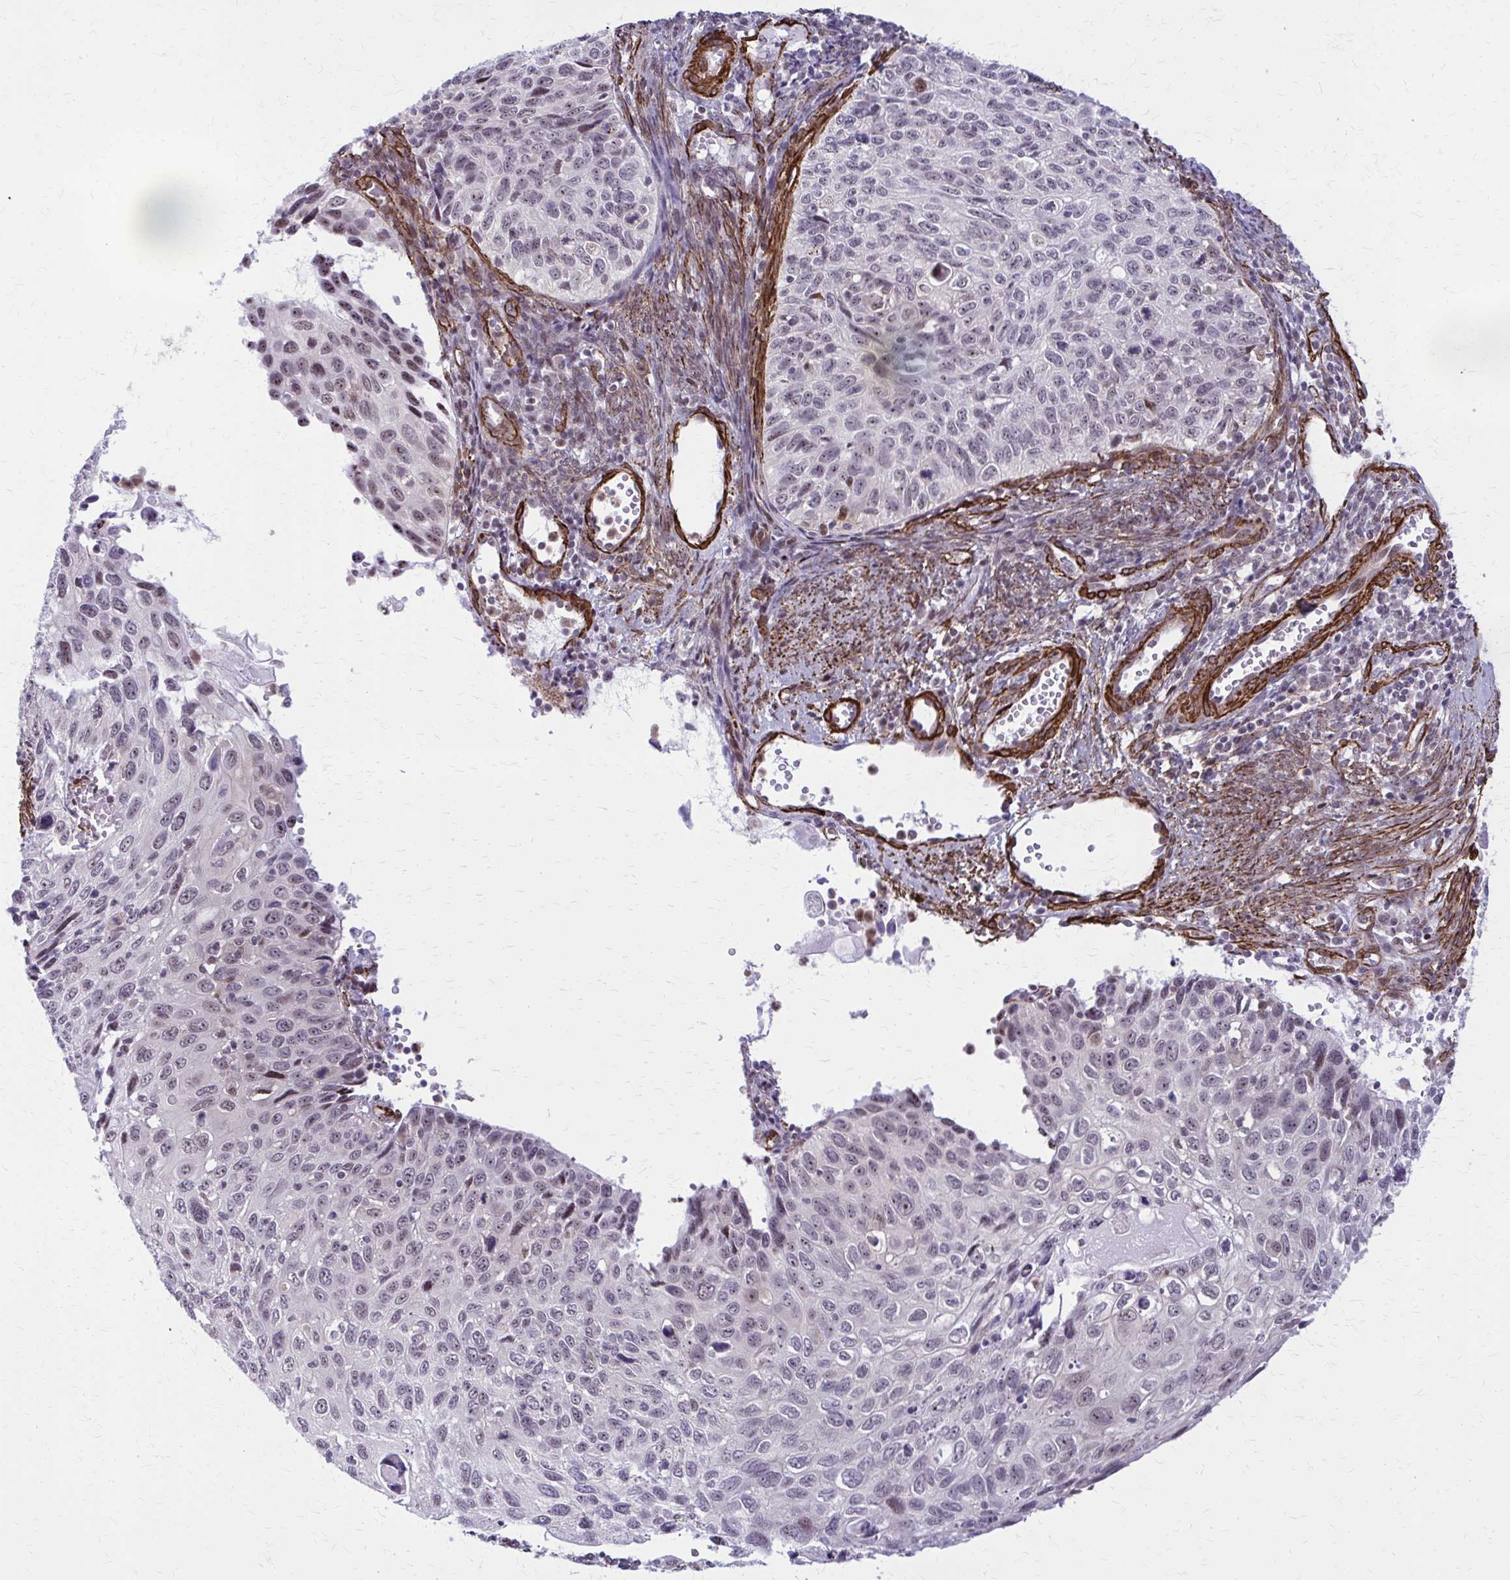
{"staining": {"intensity": "weak", "quantity": "<25%", "location": "nuclear"}, "tissue": "cervical cancer", "cell_type": "Tumor cells", "image_type": "cancer", "snomed": [{"axis": "morphology", "description": "Squamous cell carcinoma, NOS"}, {"axis": "topography", "description": "Cervix"}], "caption": "A high-resolution histopathology image shows immunohistochemistry (IHC) staining of cervical cancer (squamous cell carcinoma), which exhibits no significant expression in tumor cells.", "gene": "NRBF2", "patient": {"sex": "female", "age": 70}}